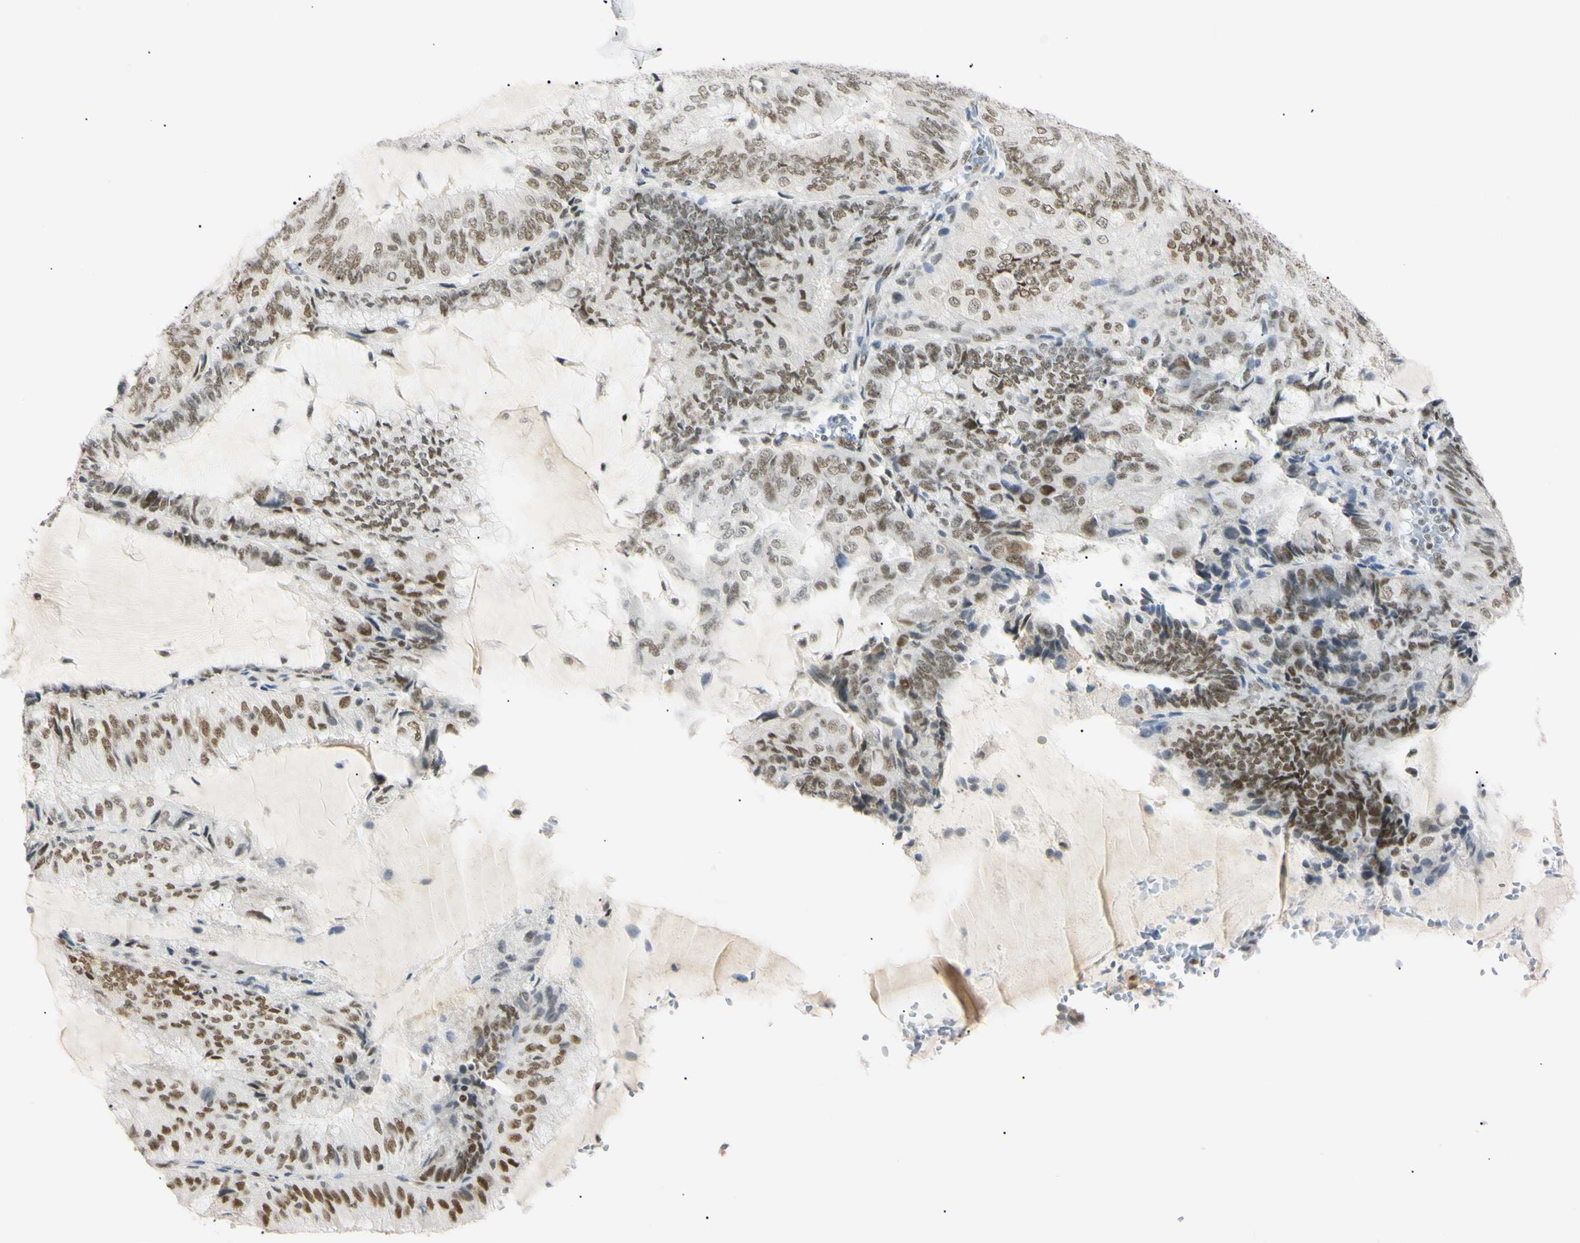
{"staining": {"intensity": "moderate", "quantity": ">75%", "location": "nuclear"}, "tissue": "endometrial cancer", "cell_type": "Tumor cells", "image_type": "cancer", "snomed": [{"axis": "morphology", "description": "Adenocarcinoma, NOS"}, {"axis": "topography", "description": "Endometrium"}], "caption": "Immunohistochemistry micrograph of endometrial cancer stained for a protein (brown), which displays medium levels of moderate nuclear staining in about >75% of tumor cells.", "gene": "ZNF134", "patient": {"sex": "female", "age": 81}}